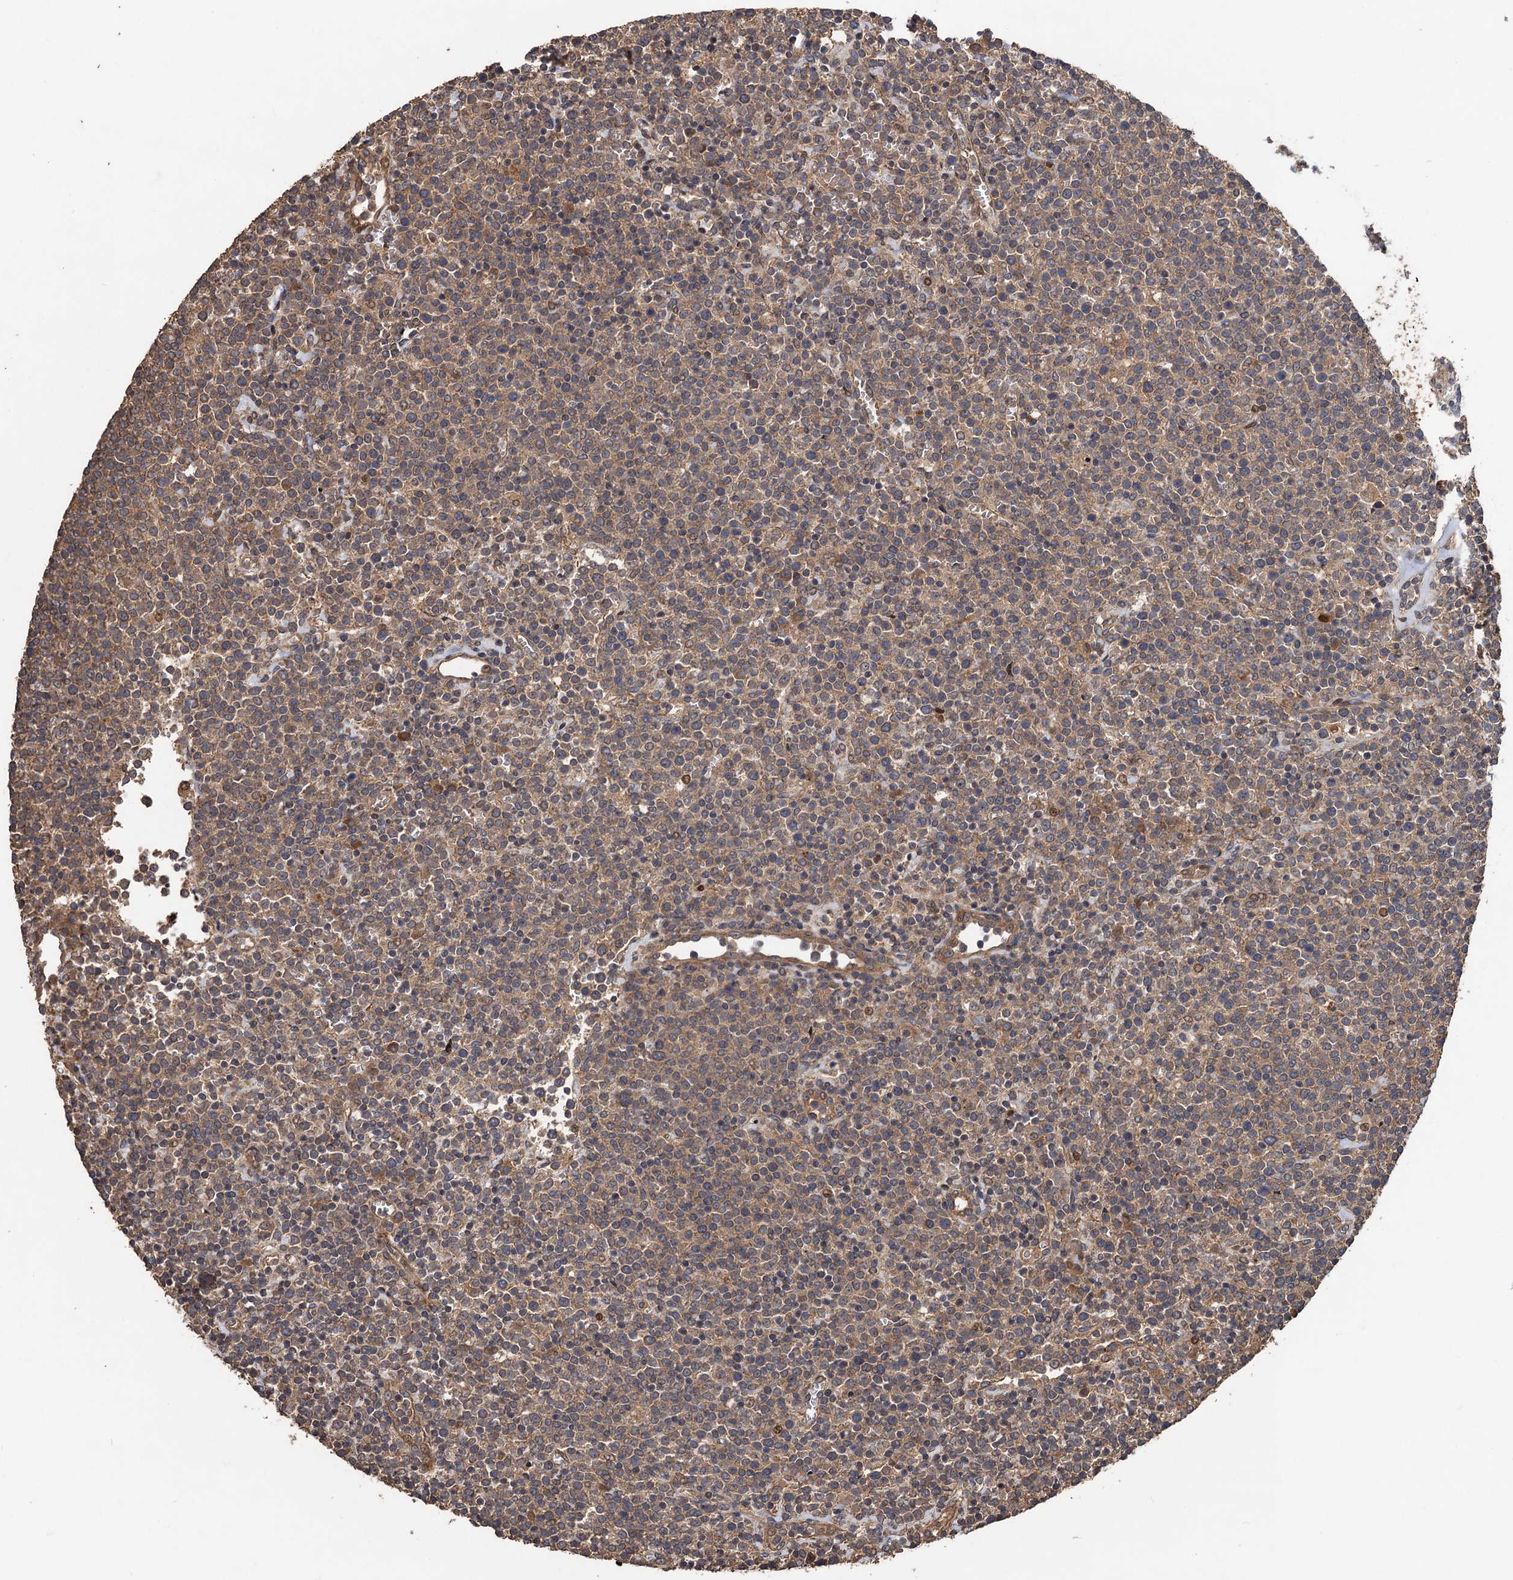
{"staining": {"intensity": "weak", "quantity": ">75%", "location": "cytoplasmic/membranous"}, "tissue": "lymphoma", "cell_type": "Tumor cells", "image_type": "cancer", "snomed": [{"axis": "morphology", "description": "Malignant lymphoma, non-Hodgkin's type, High grade"}, {"axis": "topography", "description": "Lymph node"}], "caption": "DAB (3,3'-diaminobenzidine) immunohistochemical staining of human high-grade malignant lymphoma, non-Hodgkin's type displays weak cytoplasmic/membranous protein positivity in about >75% of tumor cells.", "gene": "TMEM39B", "patient": {"sex": "male", "age": 61}}